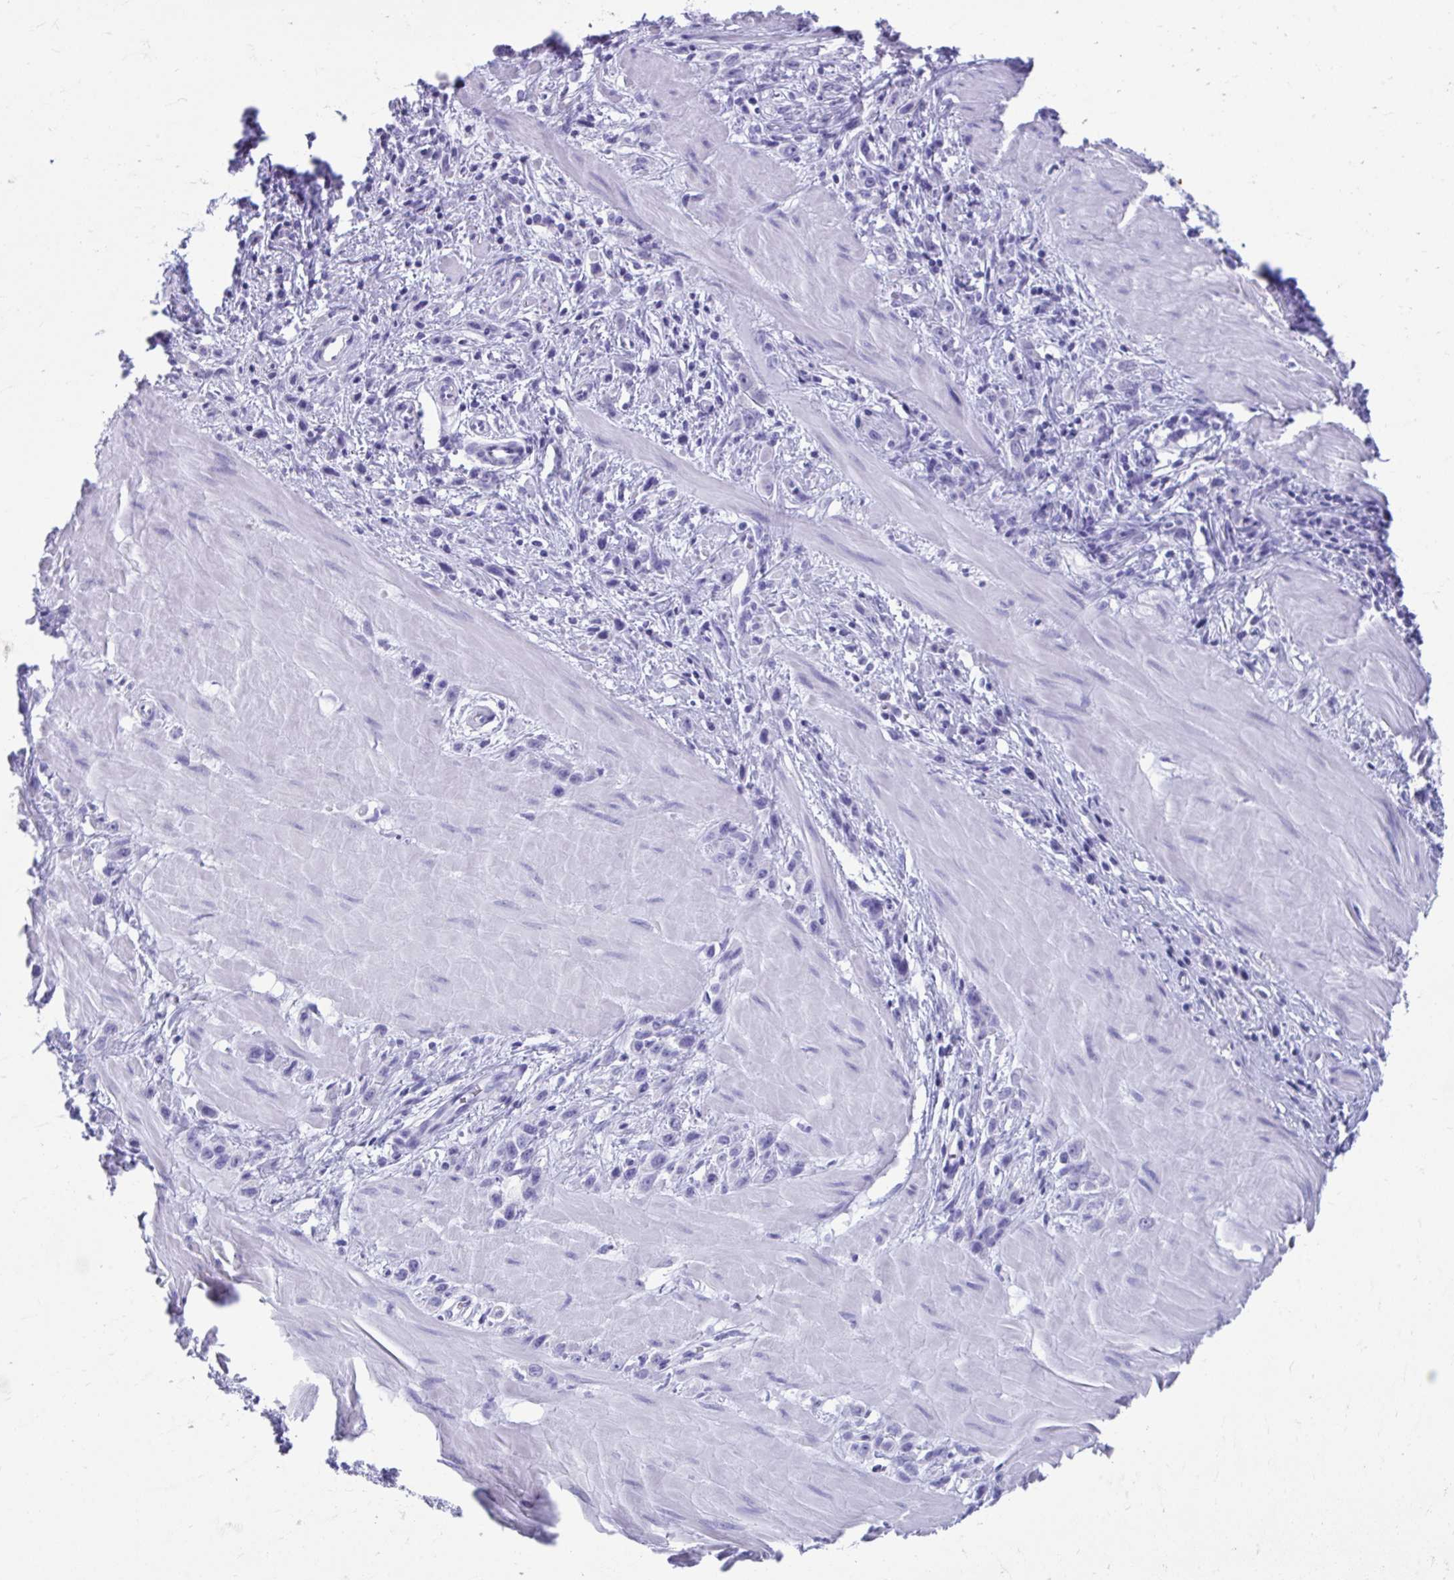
{"staining": {"intensity": "negative", "quantity": "none", "location": "none"}, "tissue": "stomach cancer", "cell_type": "Tumor cells", "image_type": "cancer", "snomed": [{"axis": "morphology", "description": "Adenocarcinoma, NOS"}, {"axis": "topography", "description": "Stomach"}], "caption": "This is an IHC histopathology image of adenocarcinoma (stomach). There is no expression in tumor cells.", "gene": "SMIM9", "patient": {"sex": "male", "age": 47}}